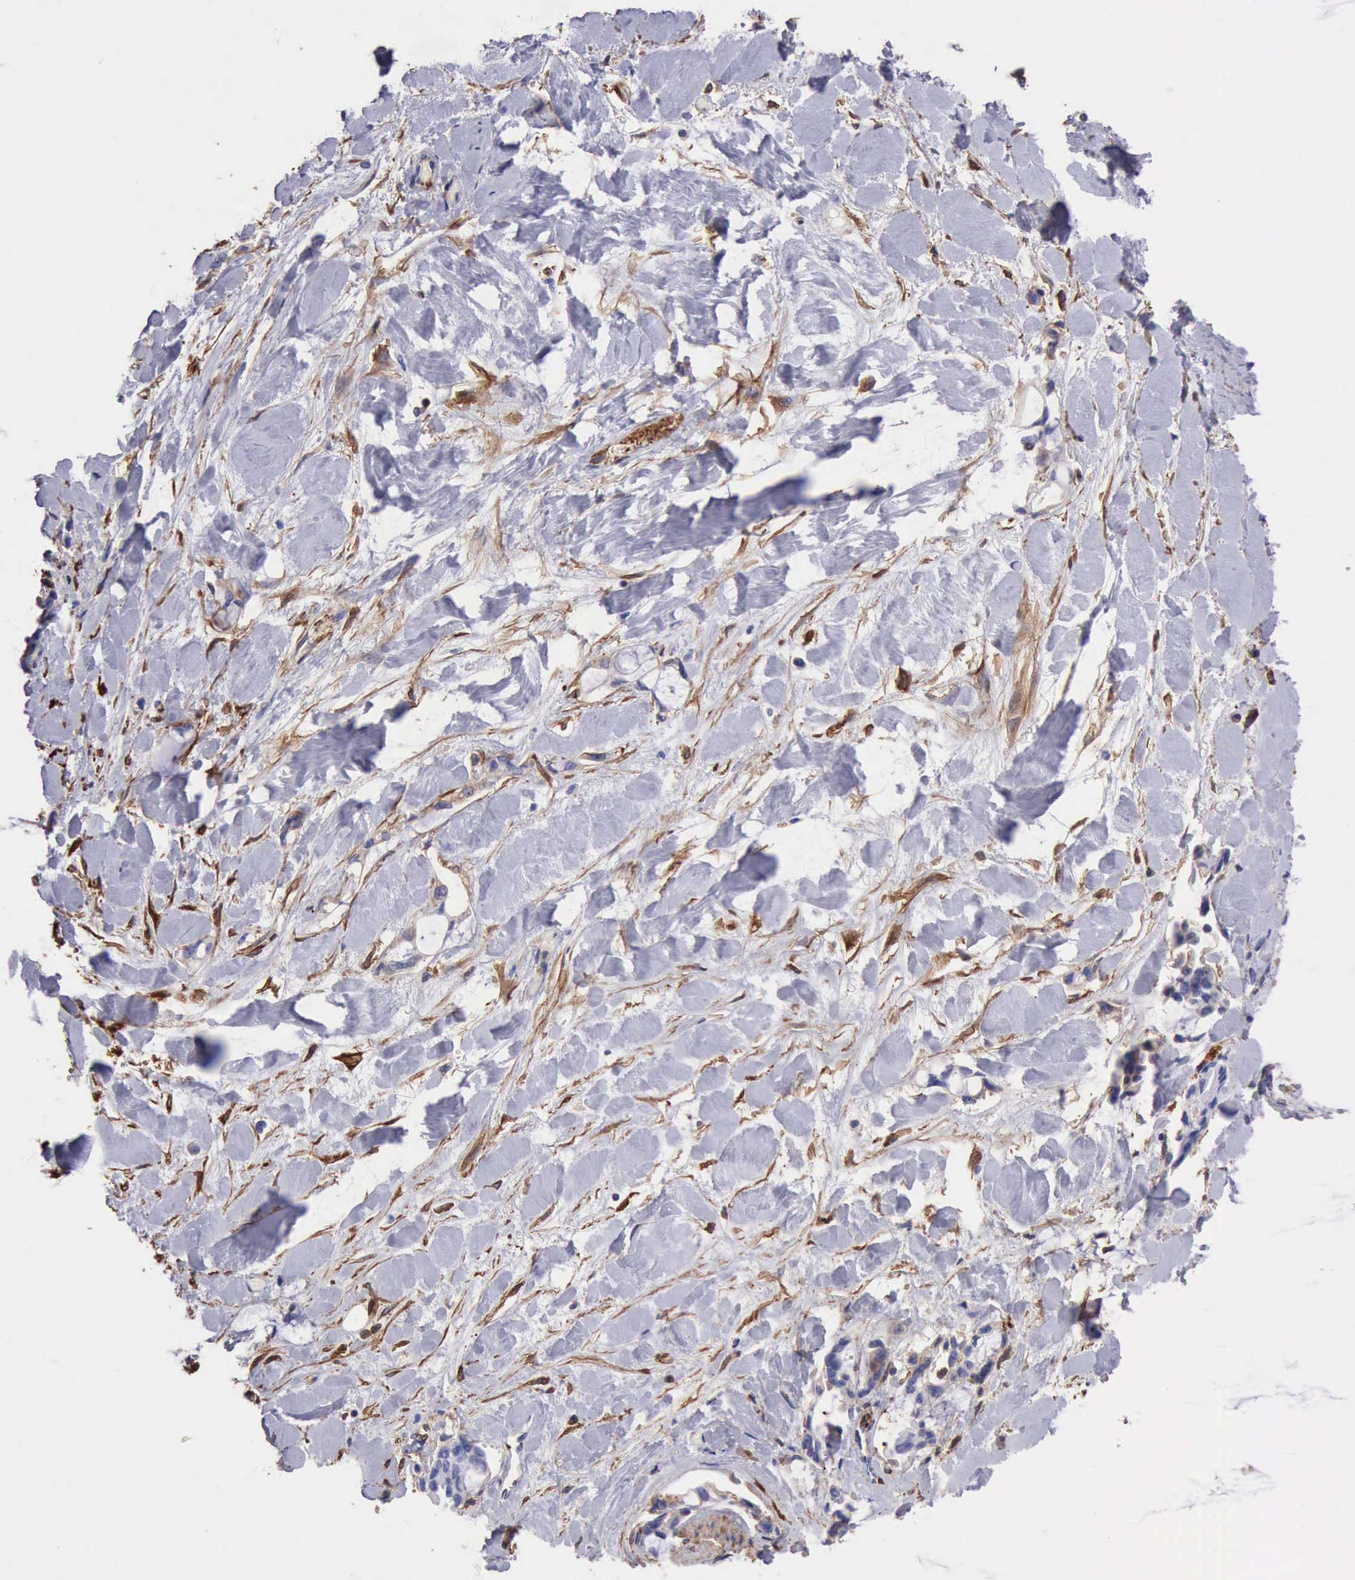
{"staining": {"intensity": "negative", "quantity": "none", "location": "none"}, "tissue": "pancreatic cancer", "cell_type": "Tumor cells", "image_type": "cancer", "snomed": [{"axis": "morphology", "description": "Adenocarcinoma, NOS"}, {"axis": "topography", "description": "Pancreas"}], "caption": "Pancreatic cancer (adenocarcinoma) stained for a protein using immunohistochemistry (IHC) shows no positivity tumor cells.", "gene": "FLNA", "patient": {"sex": "female", "age": 70}}